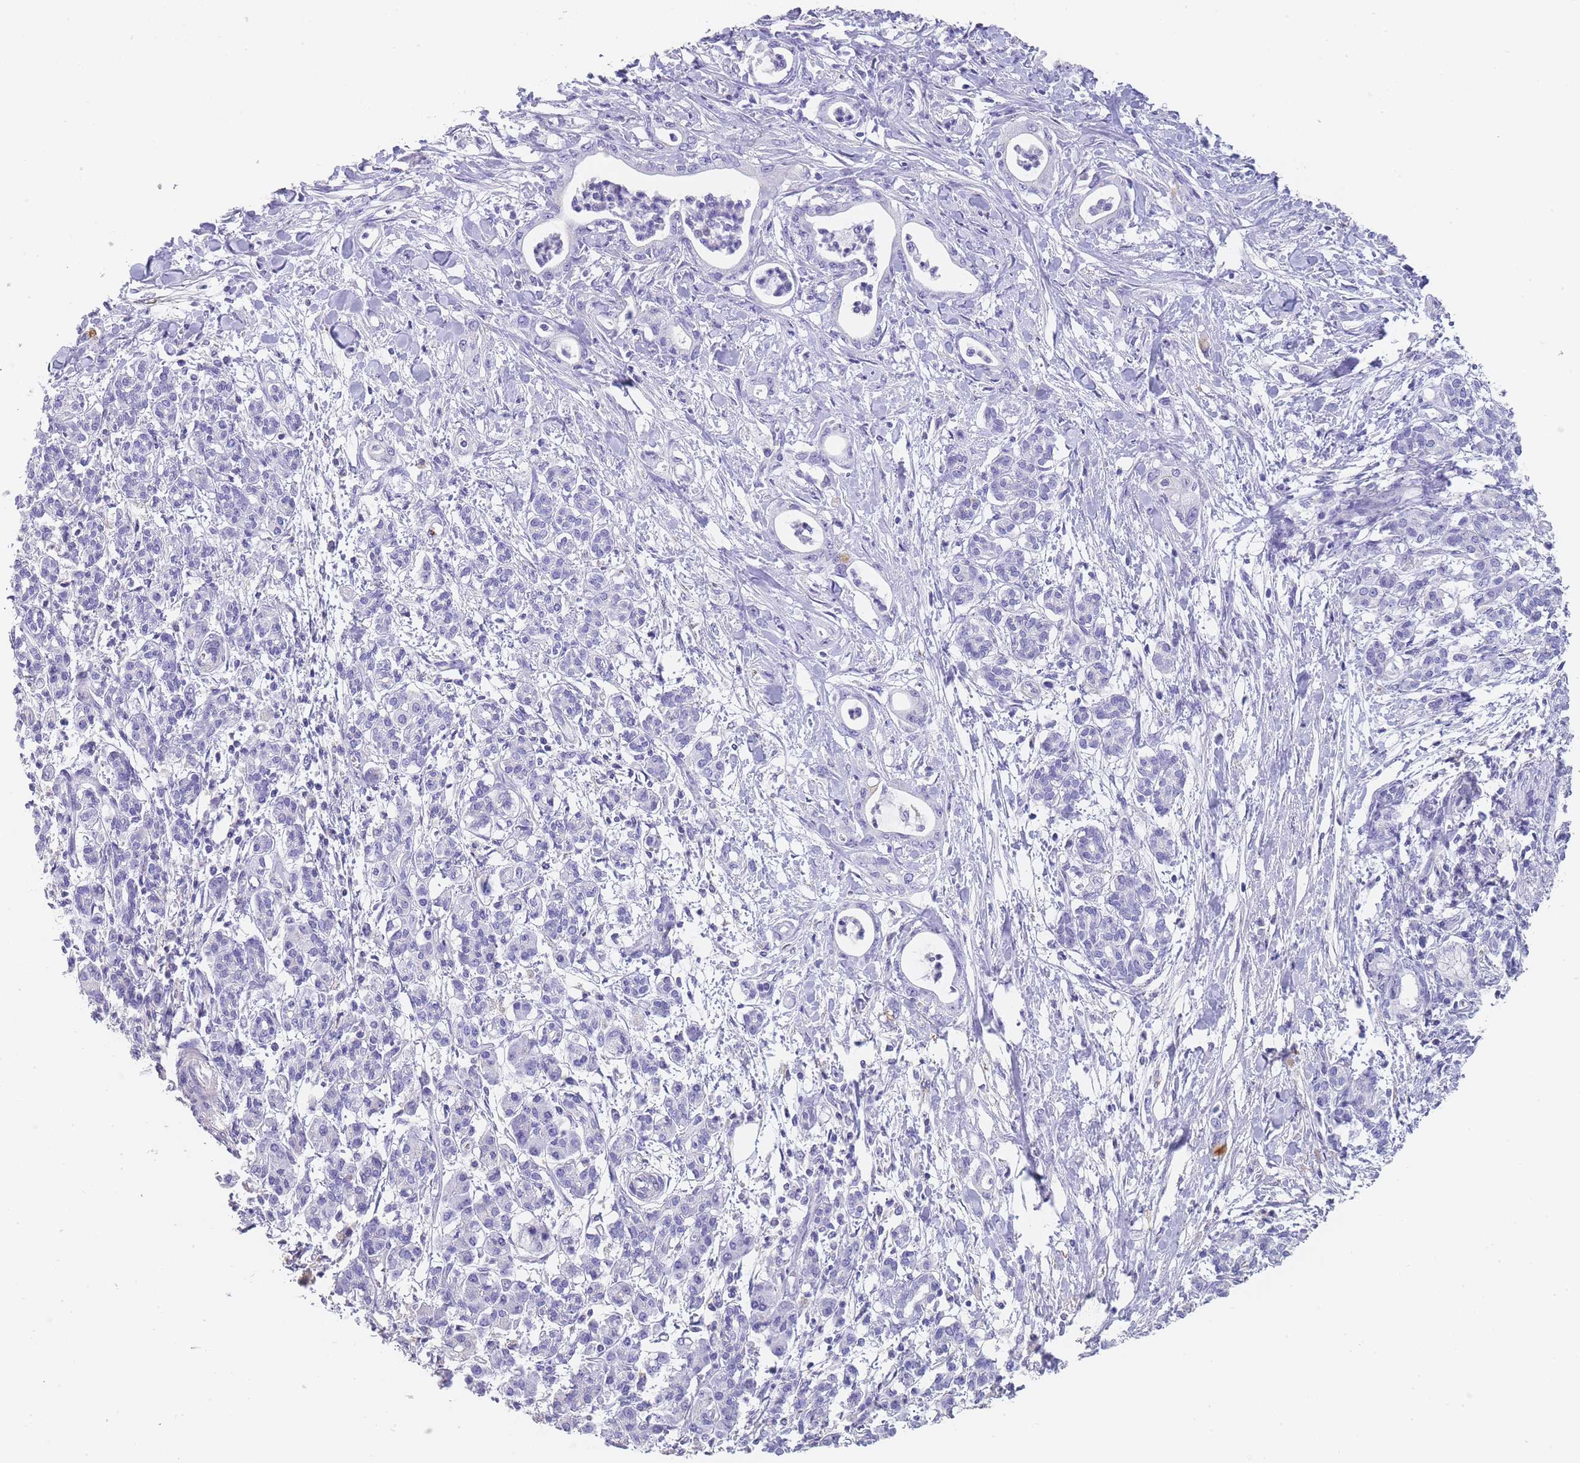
{"staining": {"intensity": "negative", "quantity": "none", "location": "none"}, "tissue": "pancreatic cancer", "cell_type": "Tumor cells", "image_type": "cancer", "snomed": [{"axis": "morphology", "description": "Adenocarcinoma, NOS"}, {"axis": "topography", "description": "Pancreas"}], "caption": "This is an IHC micrograph of pancreatic cancer (adenocarcinoma). There is no positivity in tumor cells.", "gene": "NOP14", "patient": {"sex": "female", "age": 55}}